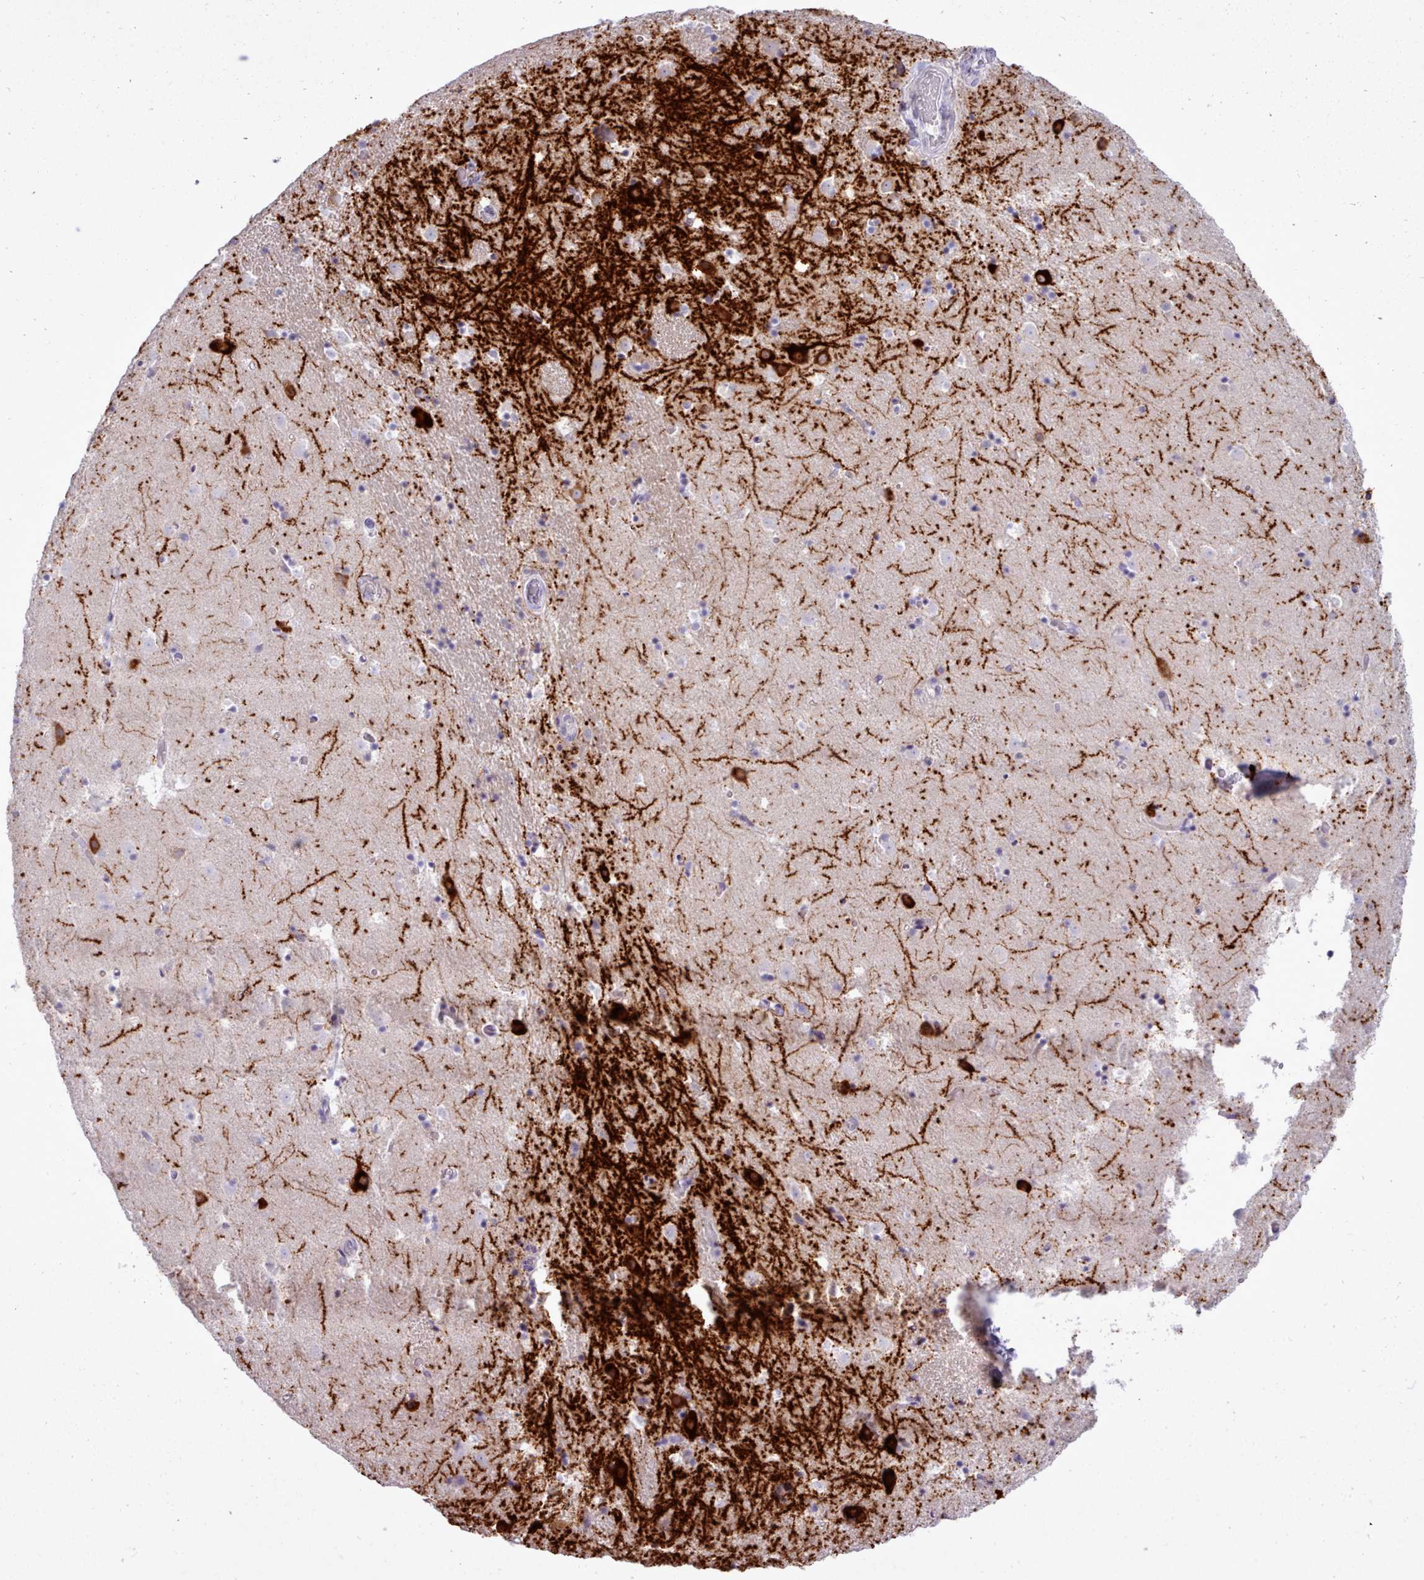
{"staining": {"intensity": "negative", "quantity": "none", "location": "none"}, "tissue": "caudate", "cell_type": "Glial cells", "image_type": "normal", "snomed": [{"axis": "morphology", "description": "Normal tissue, NOS"}, {"axis": "topography", "description": "Lateral ventricle wall"}], "caption": "Immunohistochemical staining of unremarkable caudate demonstrates no significant positivity in glial cells. The staining is performed using DAB (3,3'-diaminobenzidine) brown chromogen with nuclei counter-stained in using hematoxylin.", "gene": "BDKRB2", "patient": {"sex": "male", "age": 25}}